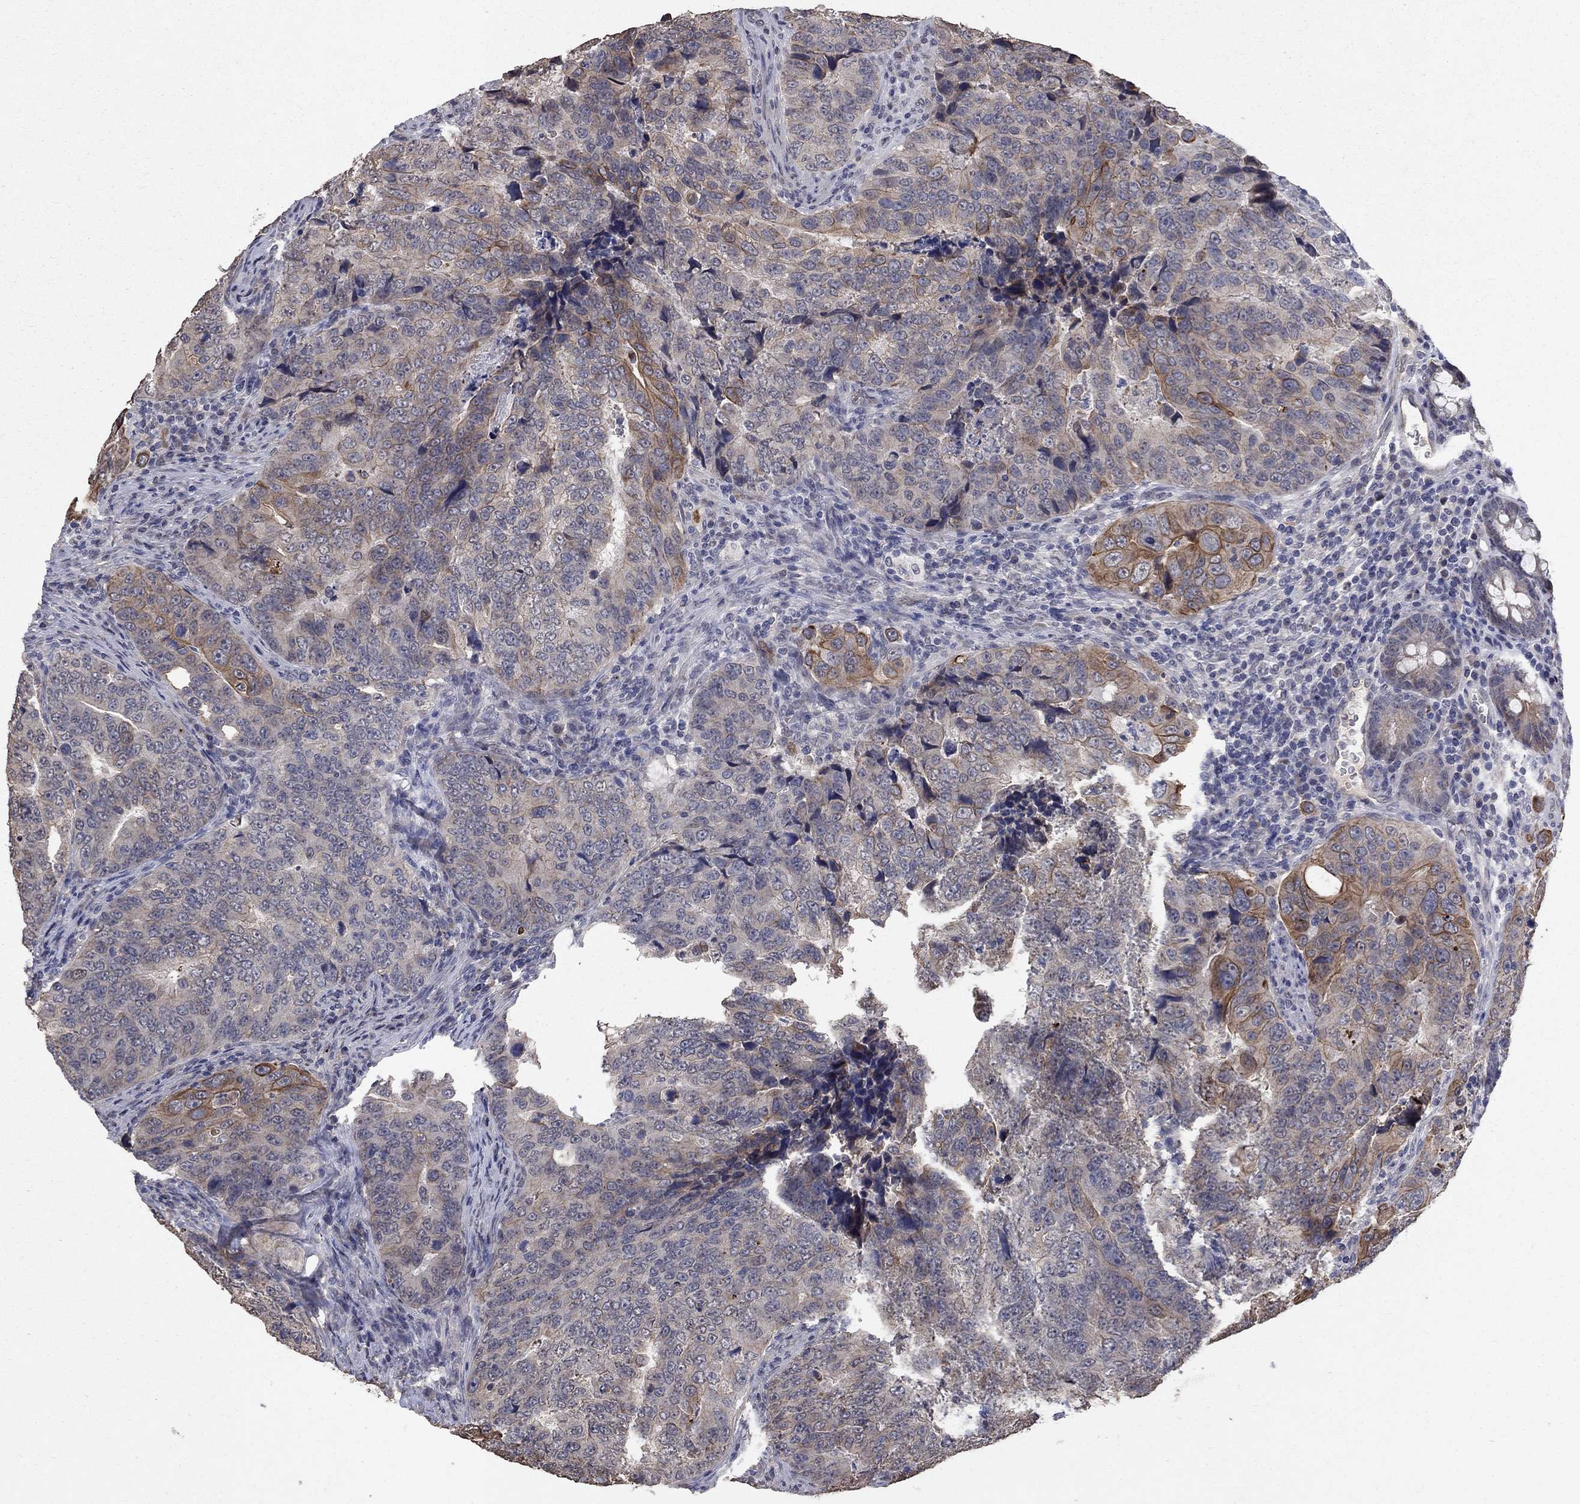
{"staining": {"intensity": "moderate", "quantity": "<25%", "location": "cytoplasmic/membranous"}, "tissue": "colorectal cancer", "cell_type": "Tumor cells", "image_type": "cancer", "snomed": [{"axis": "morphology", "description": "Adenocarcinoma, NOS"}, {"axis": "topography", "description": "Colon"}], "caption": "This is an image of immunohistochemistry (IHC) staining of colorectal cancer, which shows moderate positivity in the cytoplasmic/membranous of tumor cells.", "gene": "CHST5", "patient": {"sex": "female", "age": 72}}